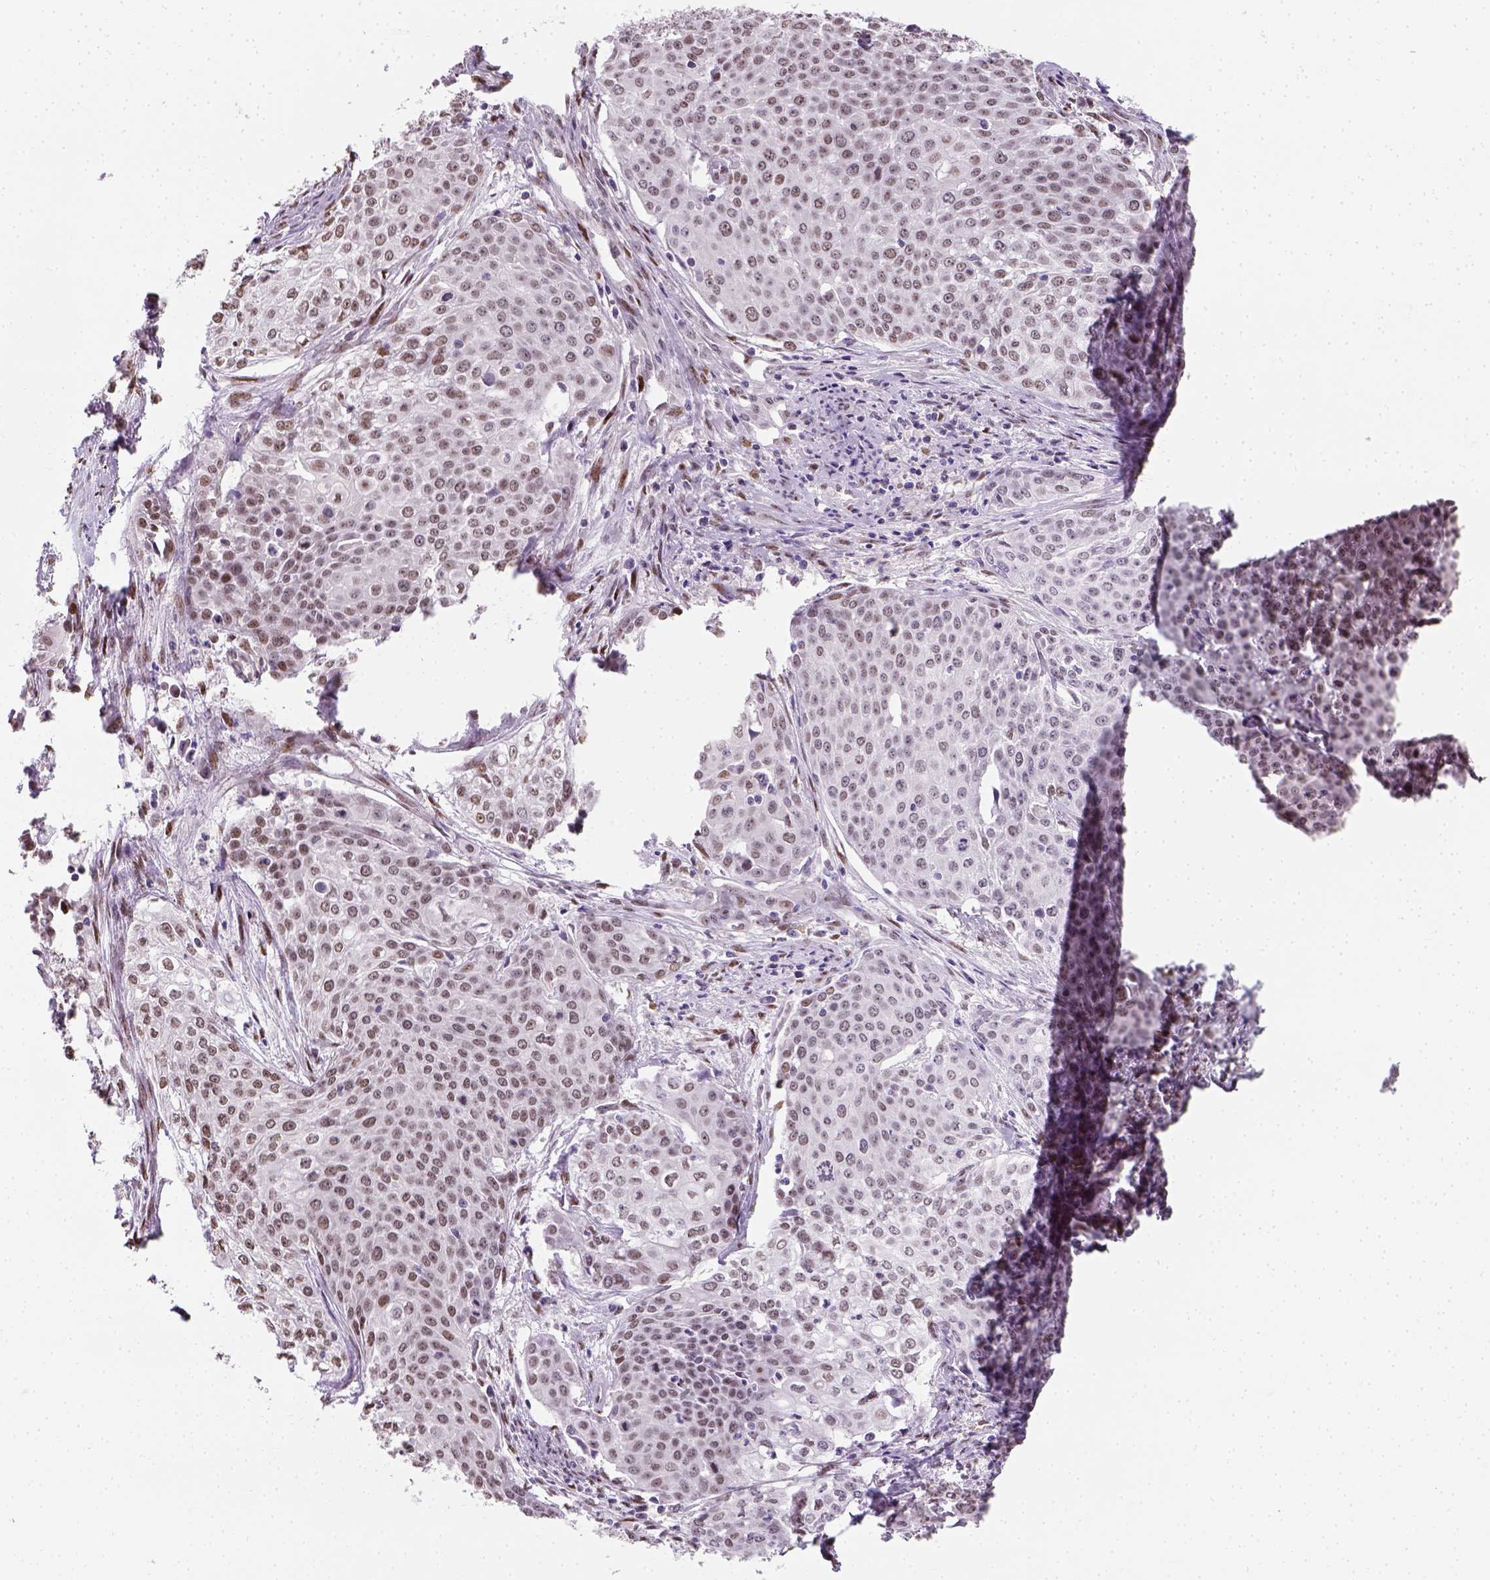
{"staining": {"intensity": "moderate", "quantity": ">75%", "location": "nuclear"}, "tissue": "cervical cancer", "cell_type": "Tumor cells", "image_type": "cancer", "snomed": [{"axis": "morphology", "description": "Squamous cell carcinoma, NOS"}, {"axis": "topography", "description": "Cervix"}], "caption": "A high-resolution micrograph shows immunohistochemistry staining of squamous cell carcinoma (cervical), which shows moderate nuclear expression in about >75% of tumor cells.", "gene": "C1orf112", "patient": {"sex": "female", "age": 39}}